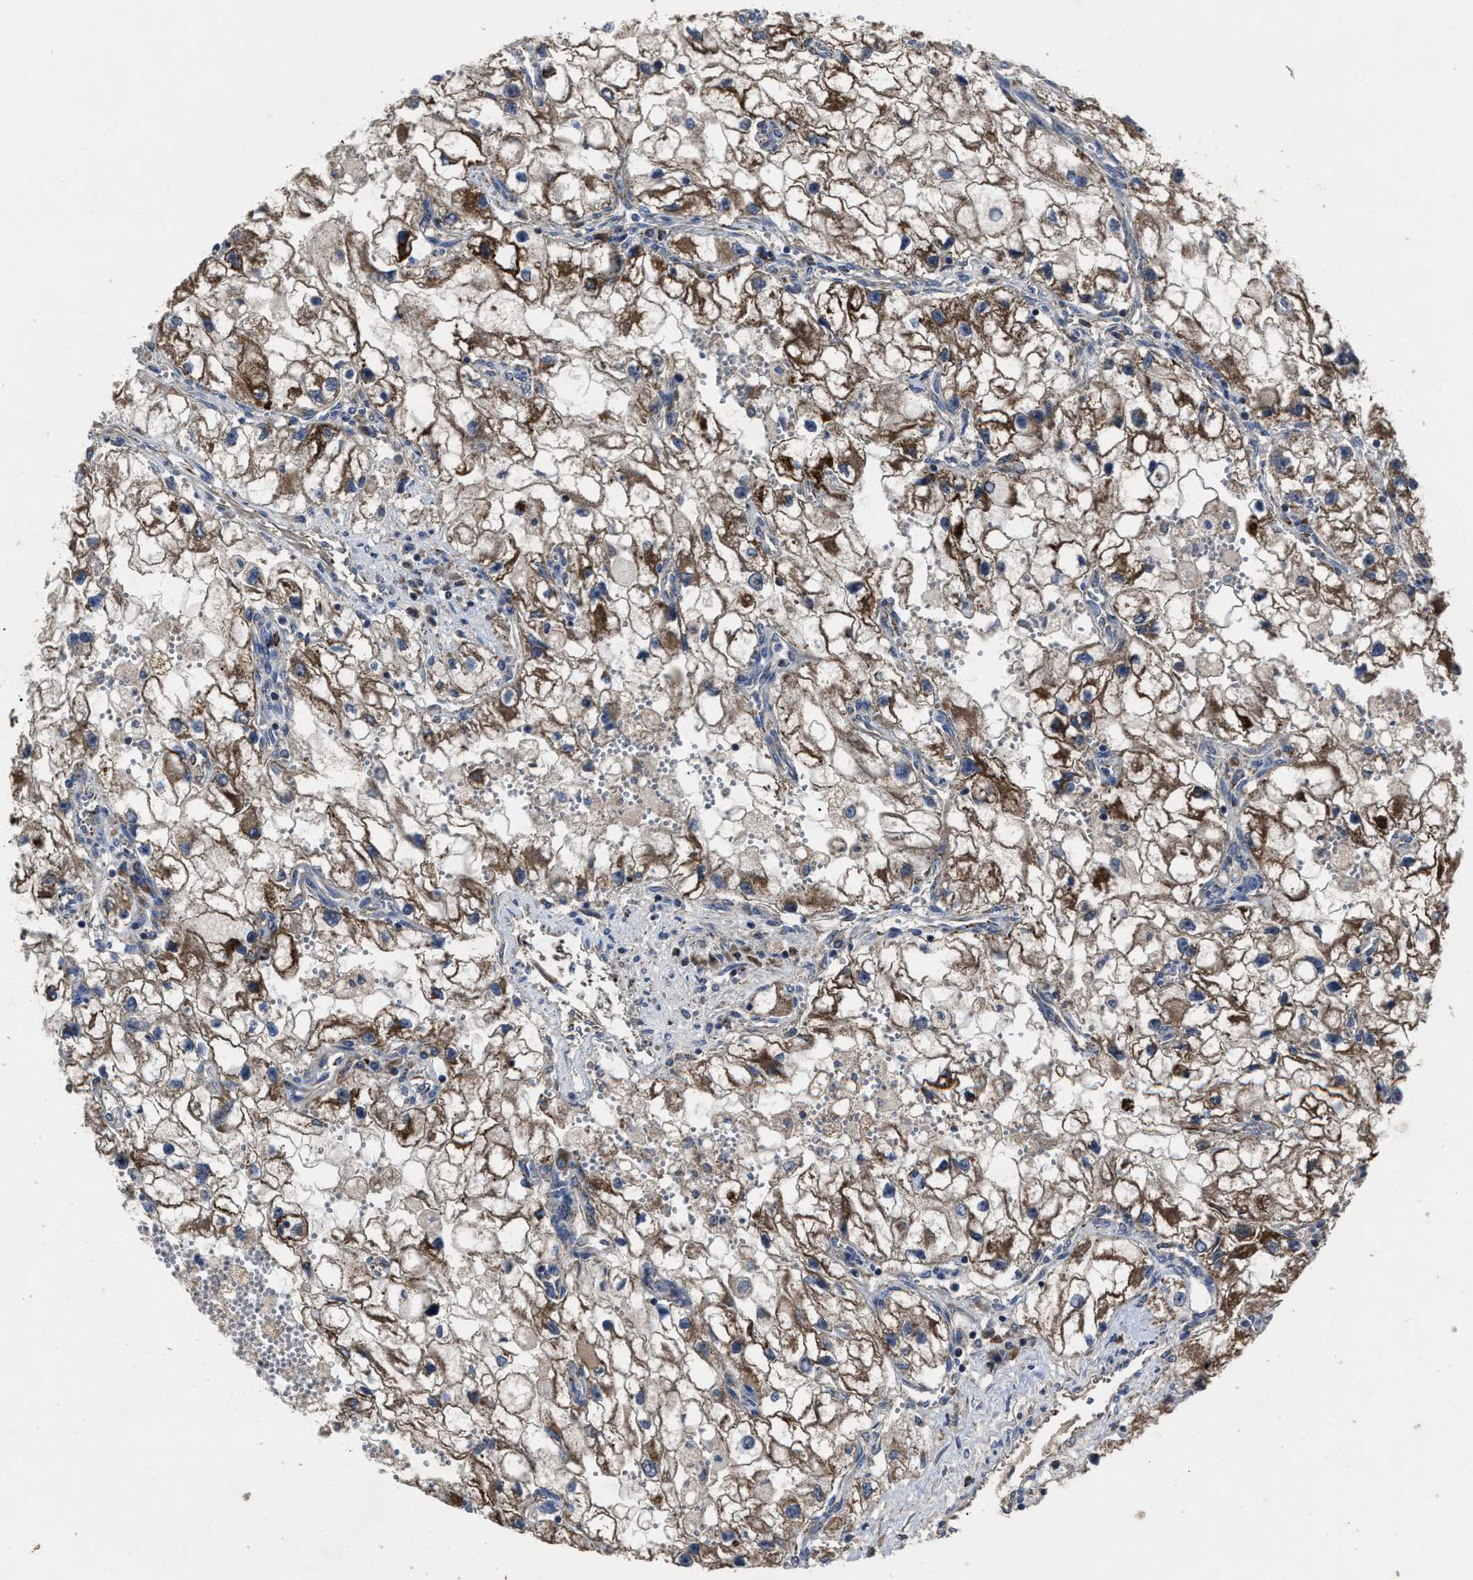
{"staining": {"intensity": "moderate", "quantity": ">75%", "location": "cytoplasmic/membranous"}, "tissue": "renal cancer", "cell_type": "Tumor cells", "image_type": "cancer", "snomed": [{"axis": "morphology", "description": "Adenocarcinoma, NOS"}, {"axis": "topography", "description": "Kidney"}], "caption": "About >75% of tumor cells in human renal cancer display moderate cytoplasmic/membranous protein staining as visualized by brown immunohistochemical staining.", "gene": "PASK", "patient": {"sex": "female", "age": 70}}